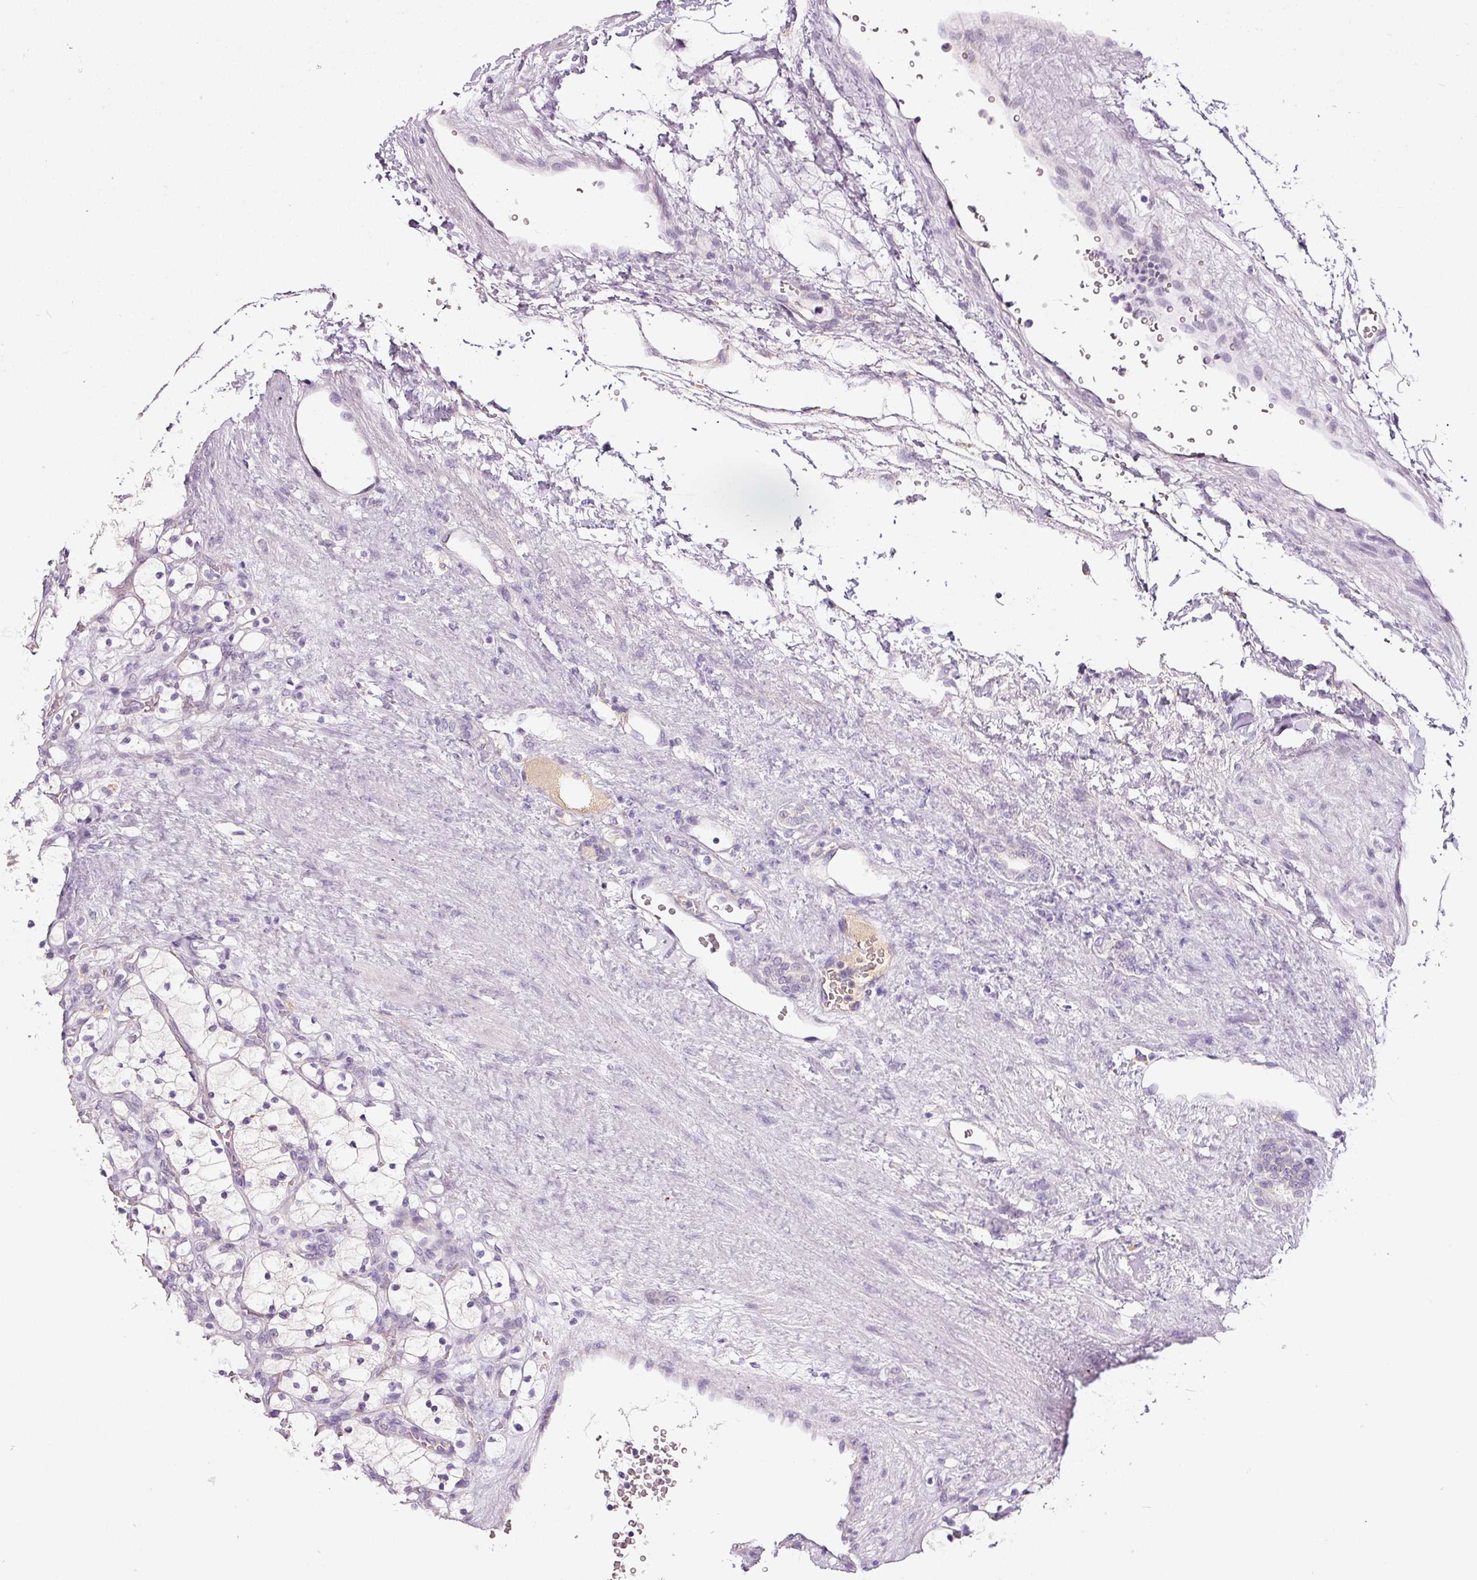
{"staining": {"intensity": "negative", "quantity": "none", "location": "none"}, "tissue": "renal cancer", "cell_type": "Tumor cells", "image_type": "cancer", "snomed": [{"axis": "morphology", "description": "Adenocarcinoma, NOS"}, {"axis": "topography", "description": "Kidney"}], "caption": "Human renal cancer stained for a protein using immunohistochemistry exhibits no positivity in tumor cells.", "gene": "TMEM37", "patient": {"sex": "female", "age": 83}}